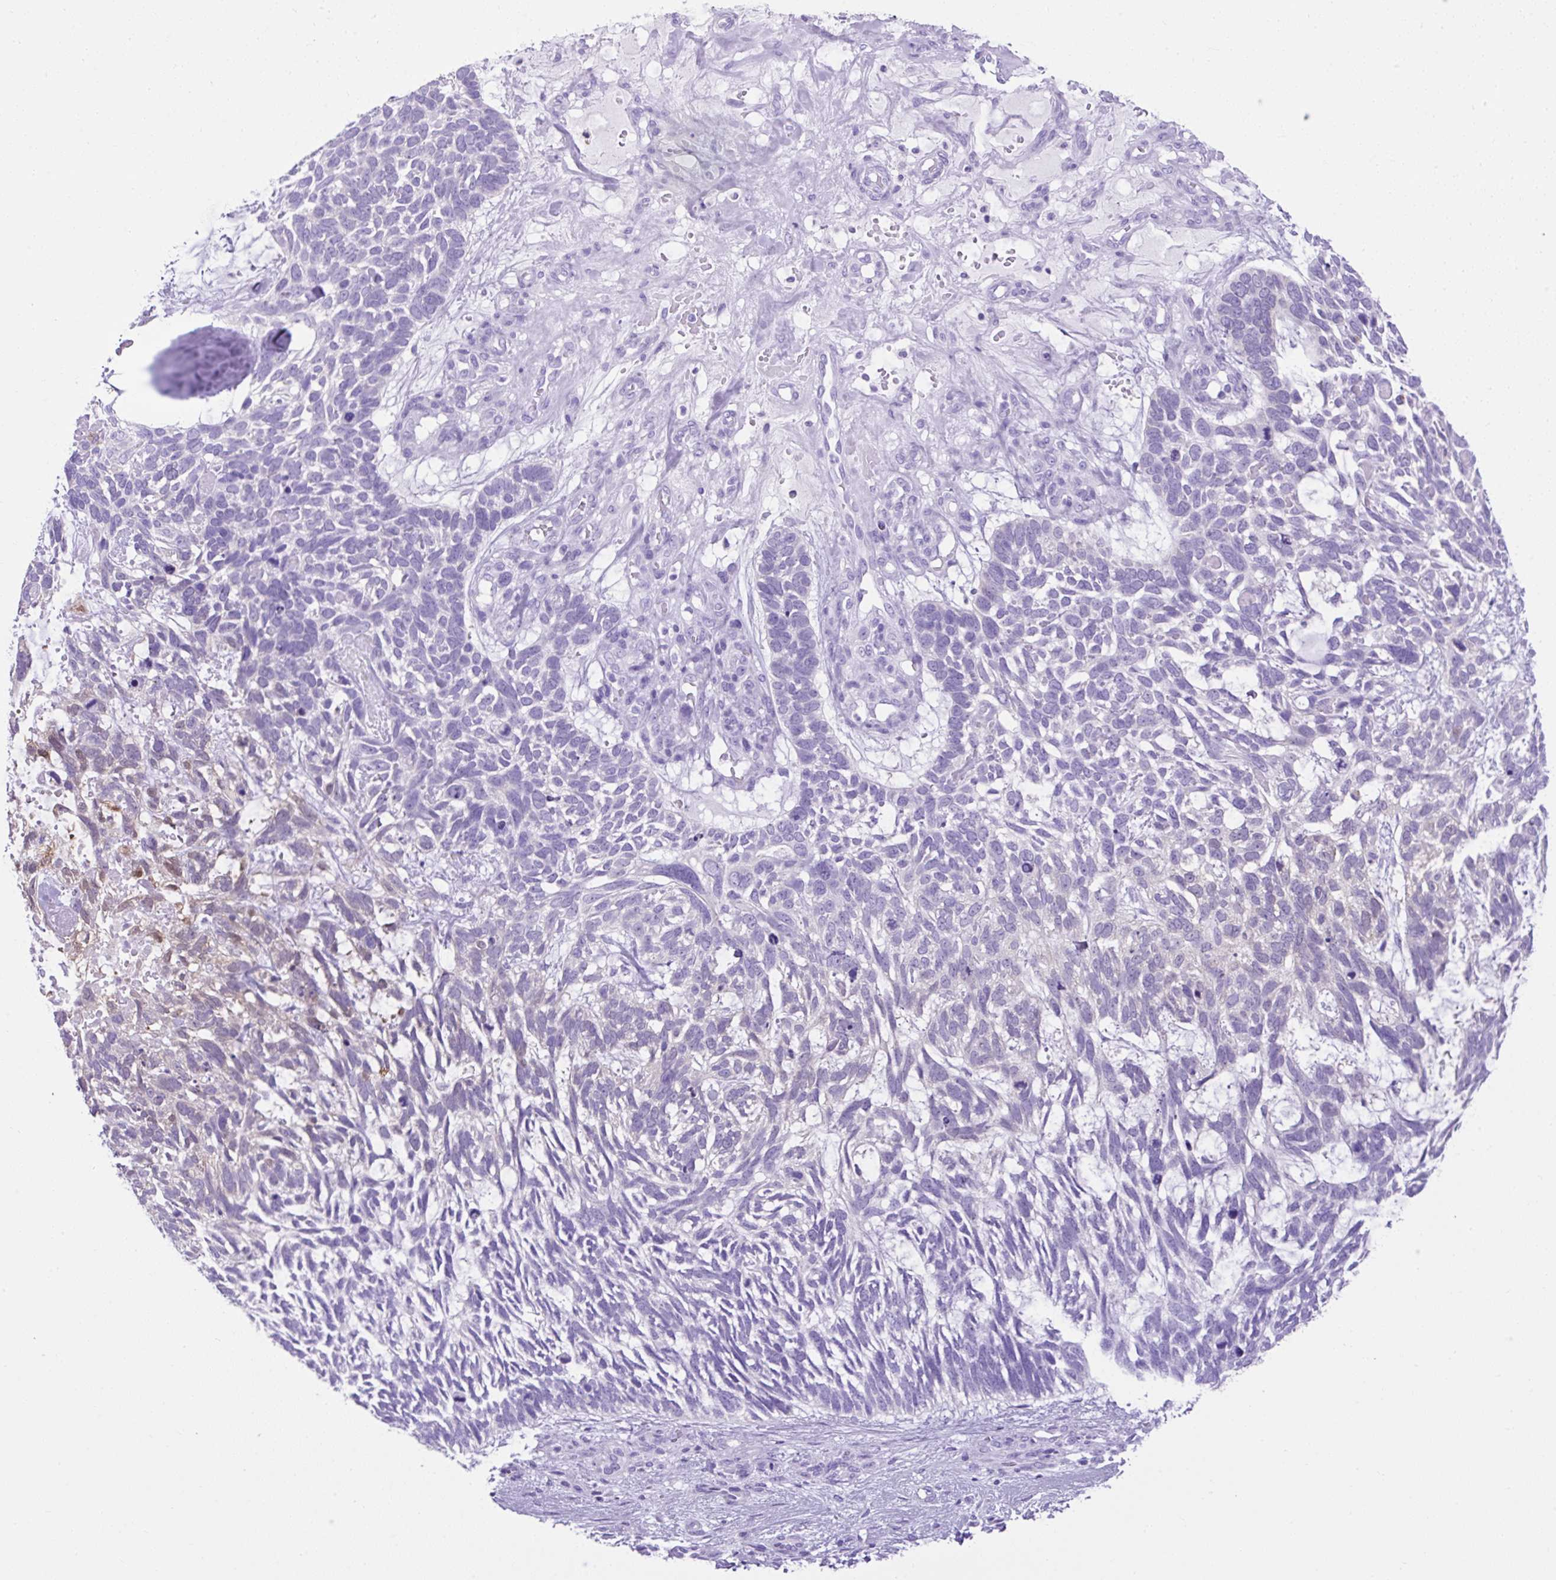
{"staining": {"intensity": "negative", "quantity": "none", "location": "none"}, "tissue": "skin cancer", "cell_type": "Tumor cells", "image_type": "cancer", "snomed": [{"axis": "morphology", "description": "Basal cell carcinoma"}, {"axis": "topography", "description": "Skin"}], "caption": "The histopathology image displays no significant positivity in tumor cells of skin basal cell carcinoma.", "gene": "KRT12", "patient": {"sex": "male", "age": 88}}